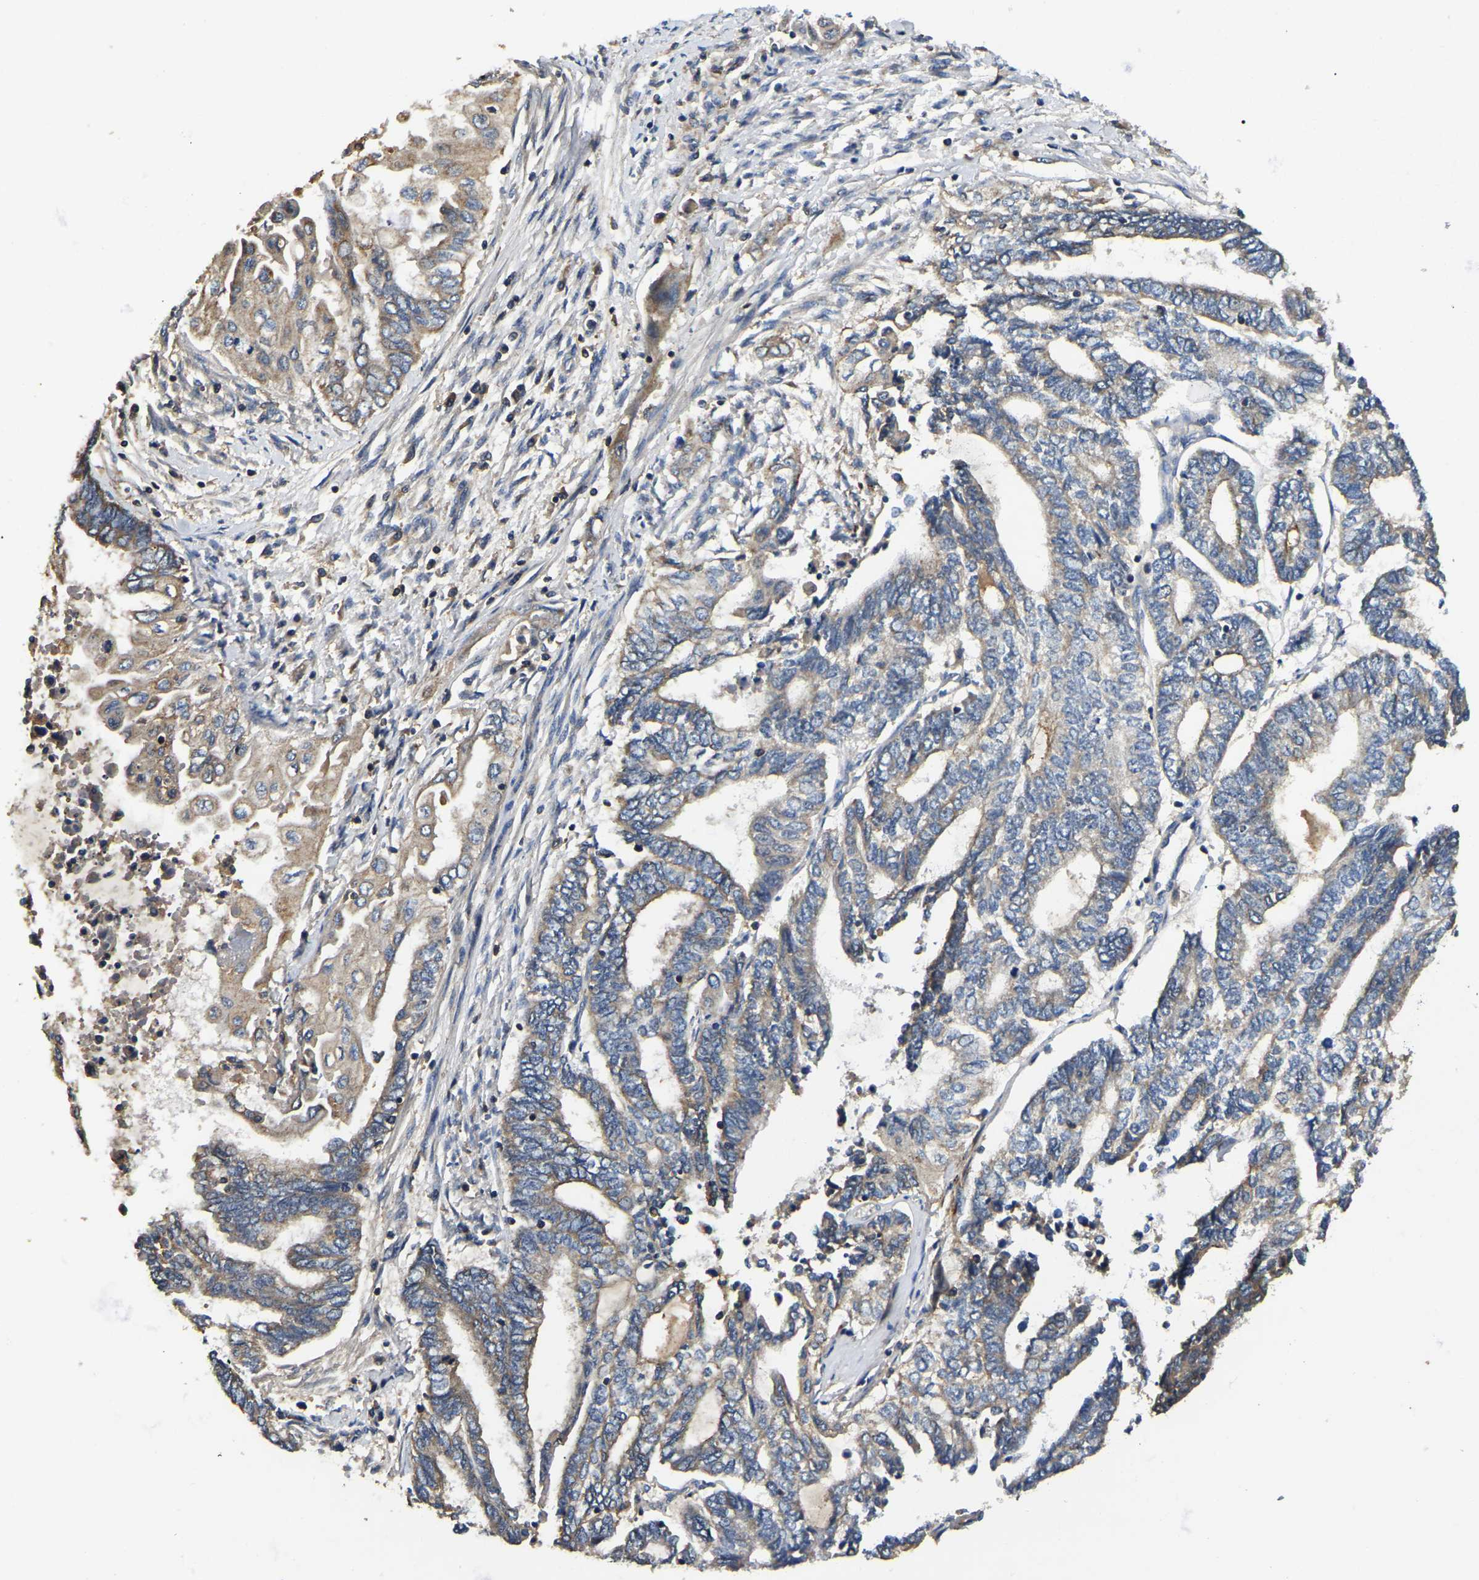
{"staining": {"intensity": "weak", "quantity": "25%-75%", "location": "cytoplasmic/membranous"}, "tissue": "endometrial cancer", "cell_type": "Tumor cells", "image_type": "cancer", "snomed": [{"axis": "morphology", "description": "Adenocarcinoma, NOS"}, {"axis": "topography", "description": "Uterus"}, {"axis": "topography", "description": "Endometrium"}], "caption": "Endometrial adenocarcinoma stained with a brown dye exhibits weak cytoplasmic/membranous positive expression in about 25%-75% of tumor cells.", "gene": "SMPD2", "patient": {"sex": "female", "age": 70}}